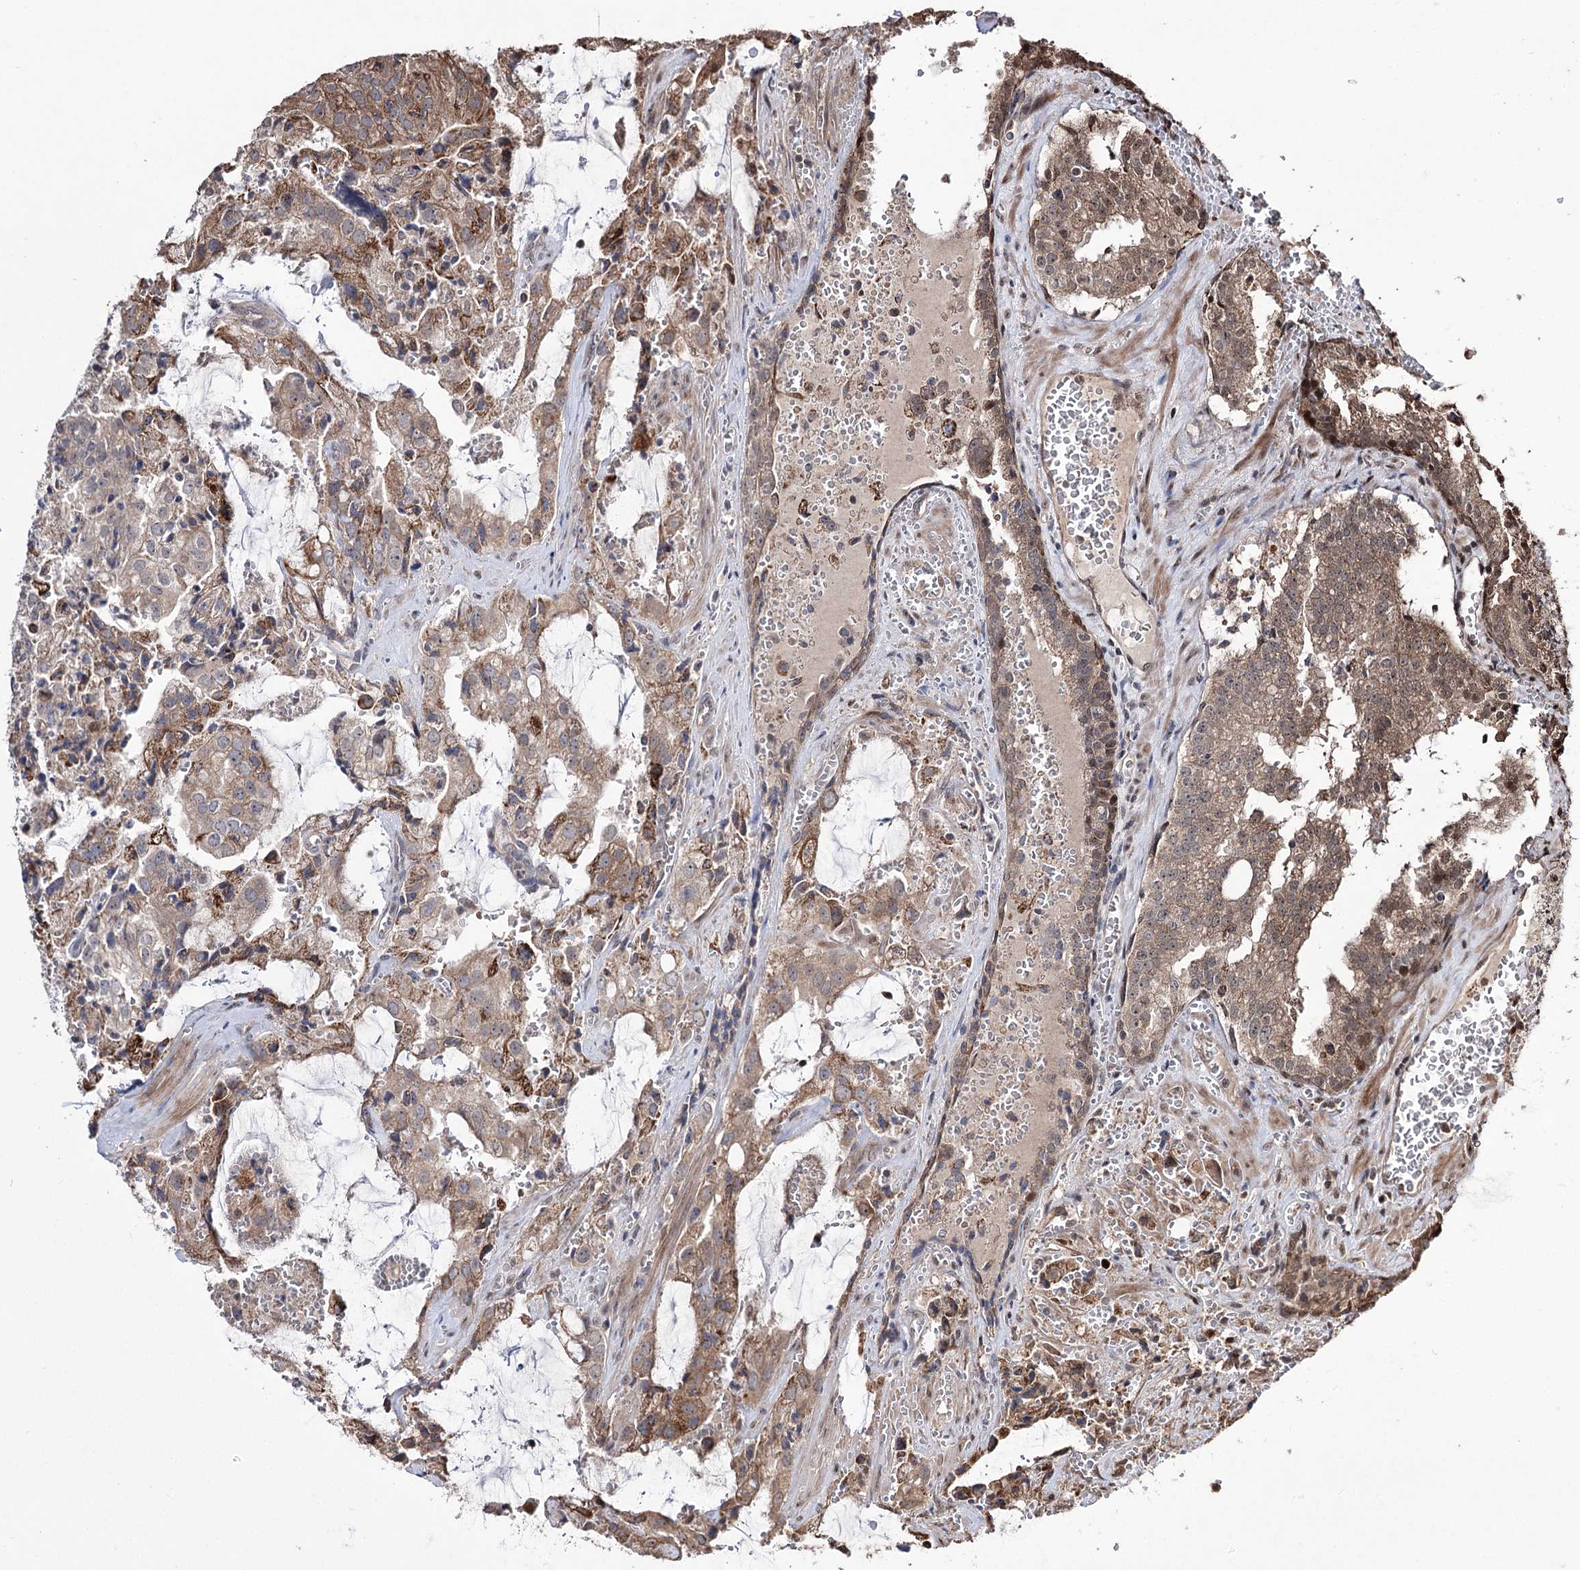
{"staining": {"intensity": "moderate", "quantity": ">75%", "location": "cytoplasmic/membranous"}, "tissue": "prostate cancer", "cell_type": "Tumor cells", "image_type": "cancer", "snomed": [{"axis": "morphology", "description": "Adenocarcinoma, High grade"}, {"axis": "topography", "description": "Prostate"}], "caption": "Prostate cancer stained for a protein (brown) exhibits moderate cytoplasmic/membranous positive positivity in approximately >75% of tumor cells.", "gene": "CPNE8", "patient": {"sex": "male", "age": 68}}